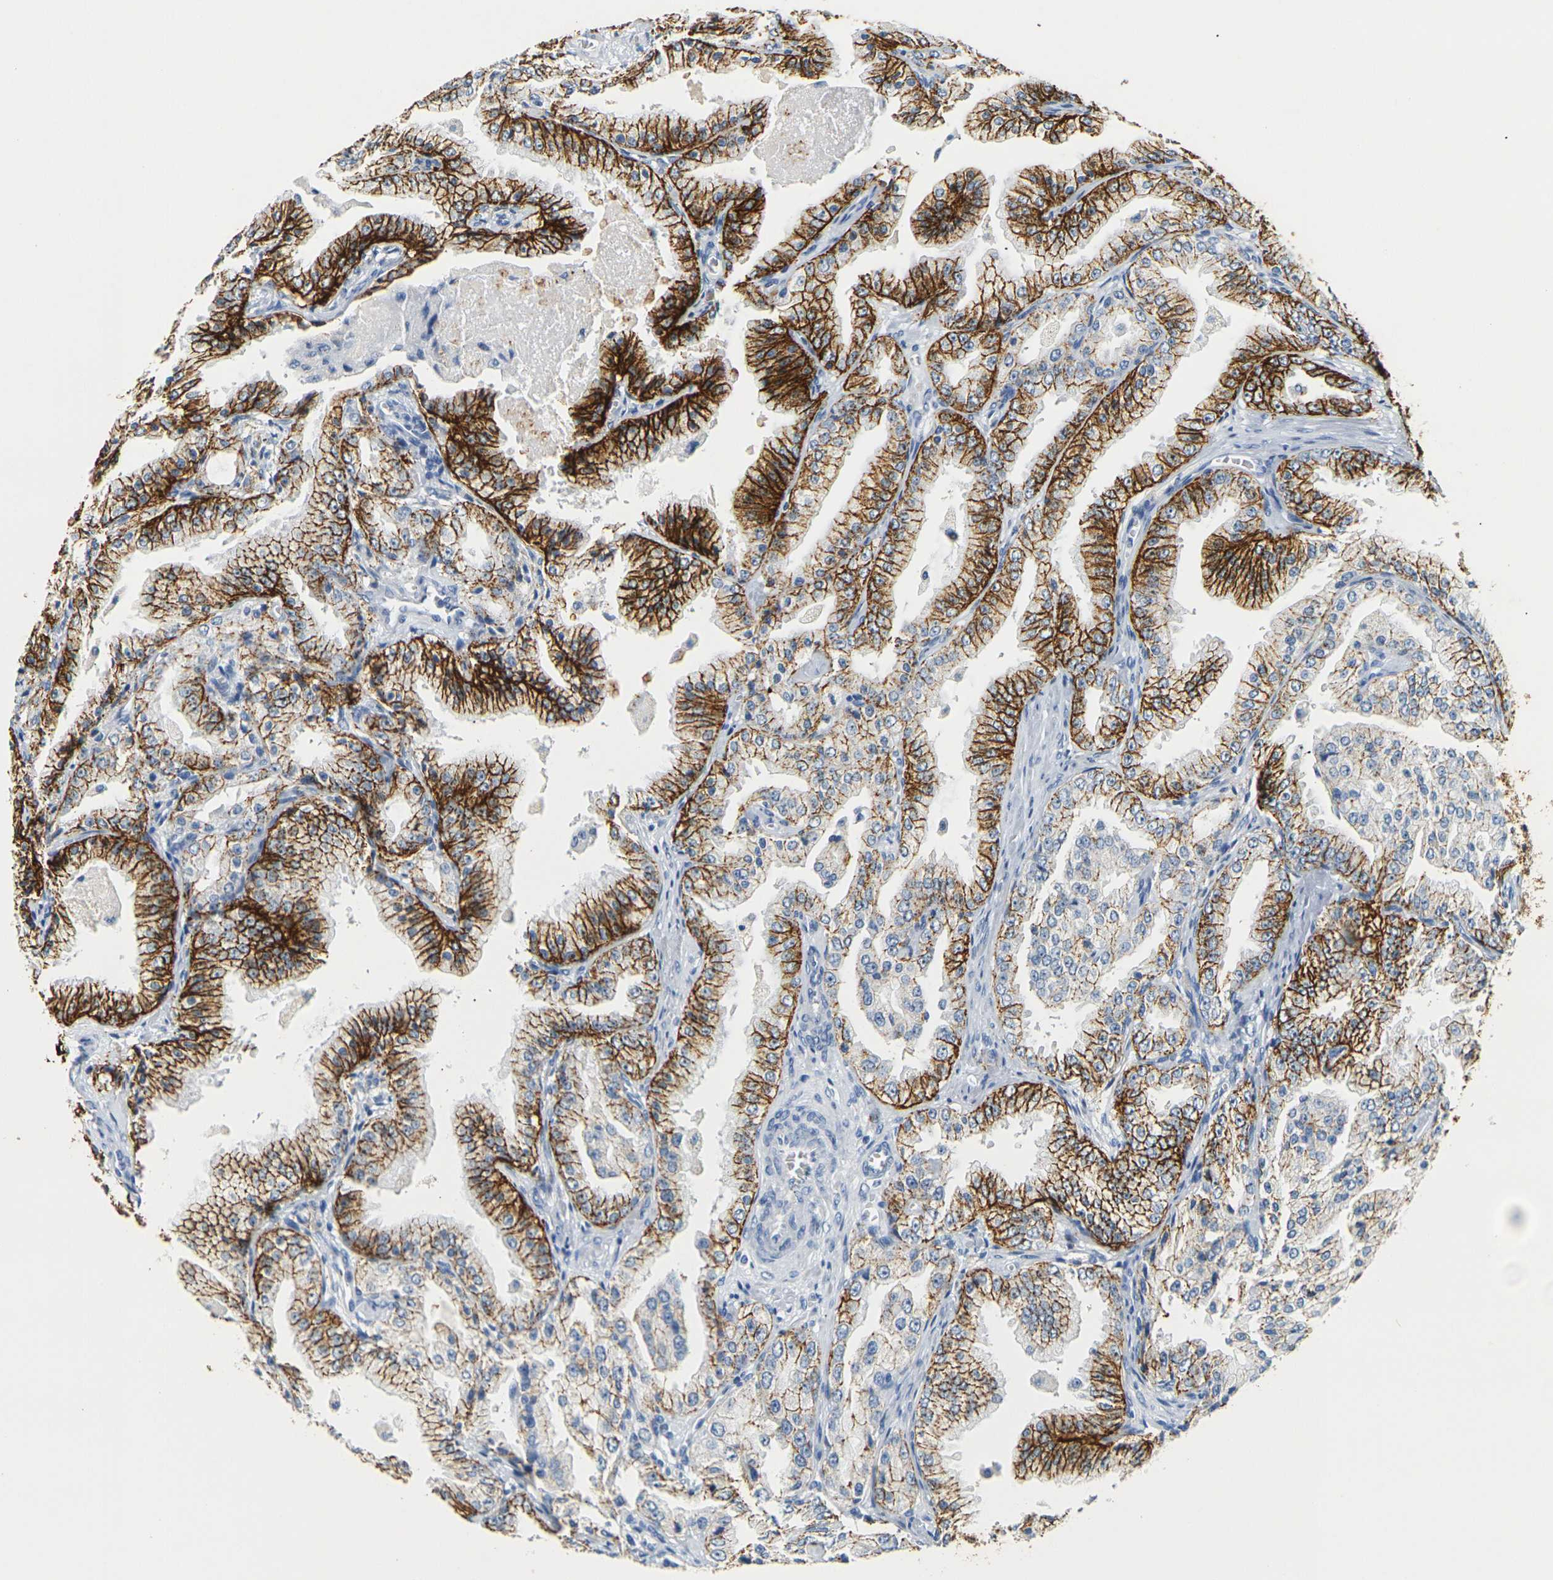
{"staining": {"intensity": "strong", "quantity": ">75%", "location": "cytoplasmic/membranous"}, "tissue": "prostate cancer", "cell_type": "Tumor cells", "image_type": "cancer", "snomed": [{"axis": "morphology", "description": "Adenocarcinoma, High grade"}, {"axis": "topography", "description": "Prostate"}], "caption": "Protein staining of prostate cancer tissue reveals strong cytoplasmic/membranous expression in about >75% of tumor cells. (Brightfield microscopy of DAB IHC at high magnification).", "gene": "CLDN7", "patient": {"sex": "male", "age": 61}}